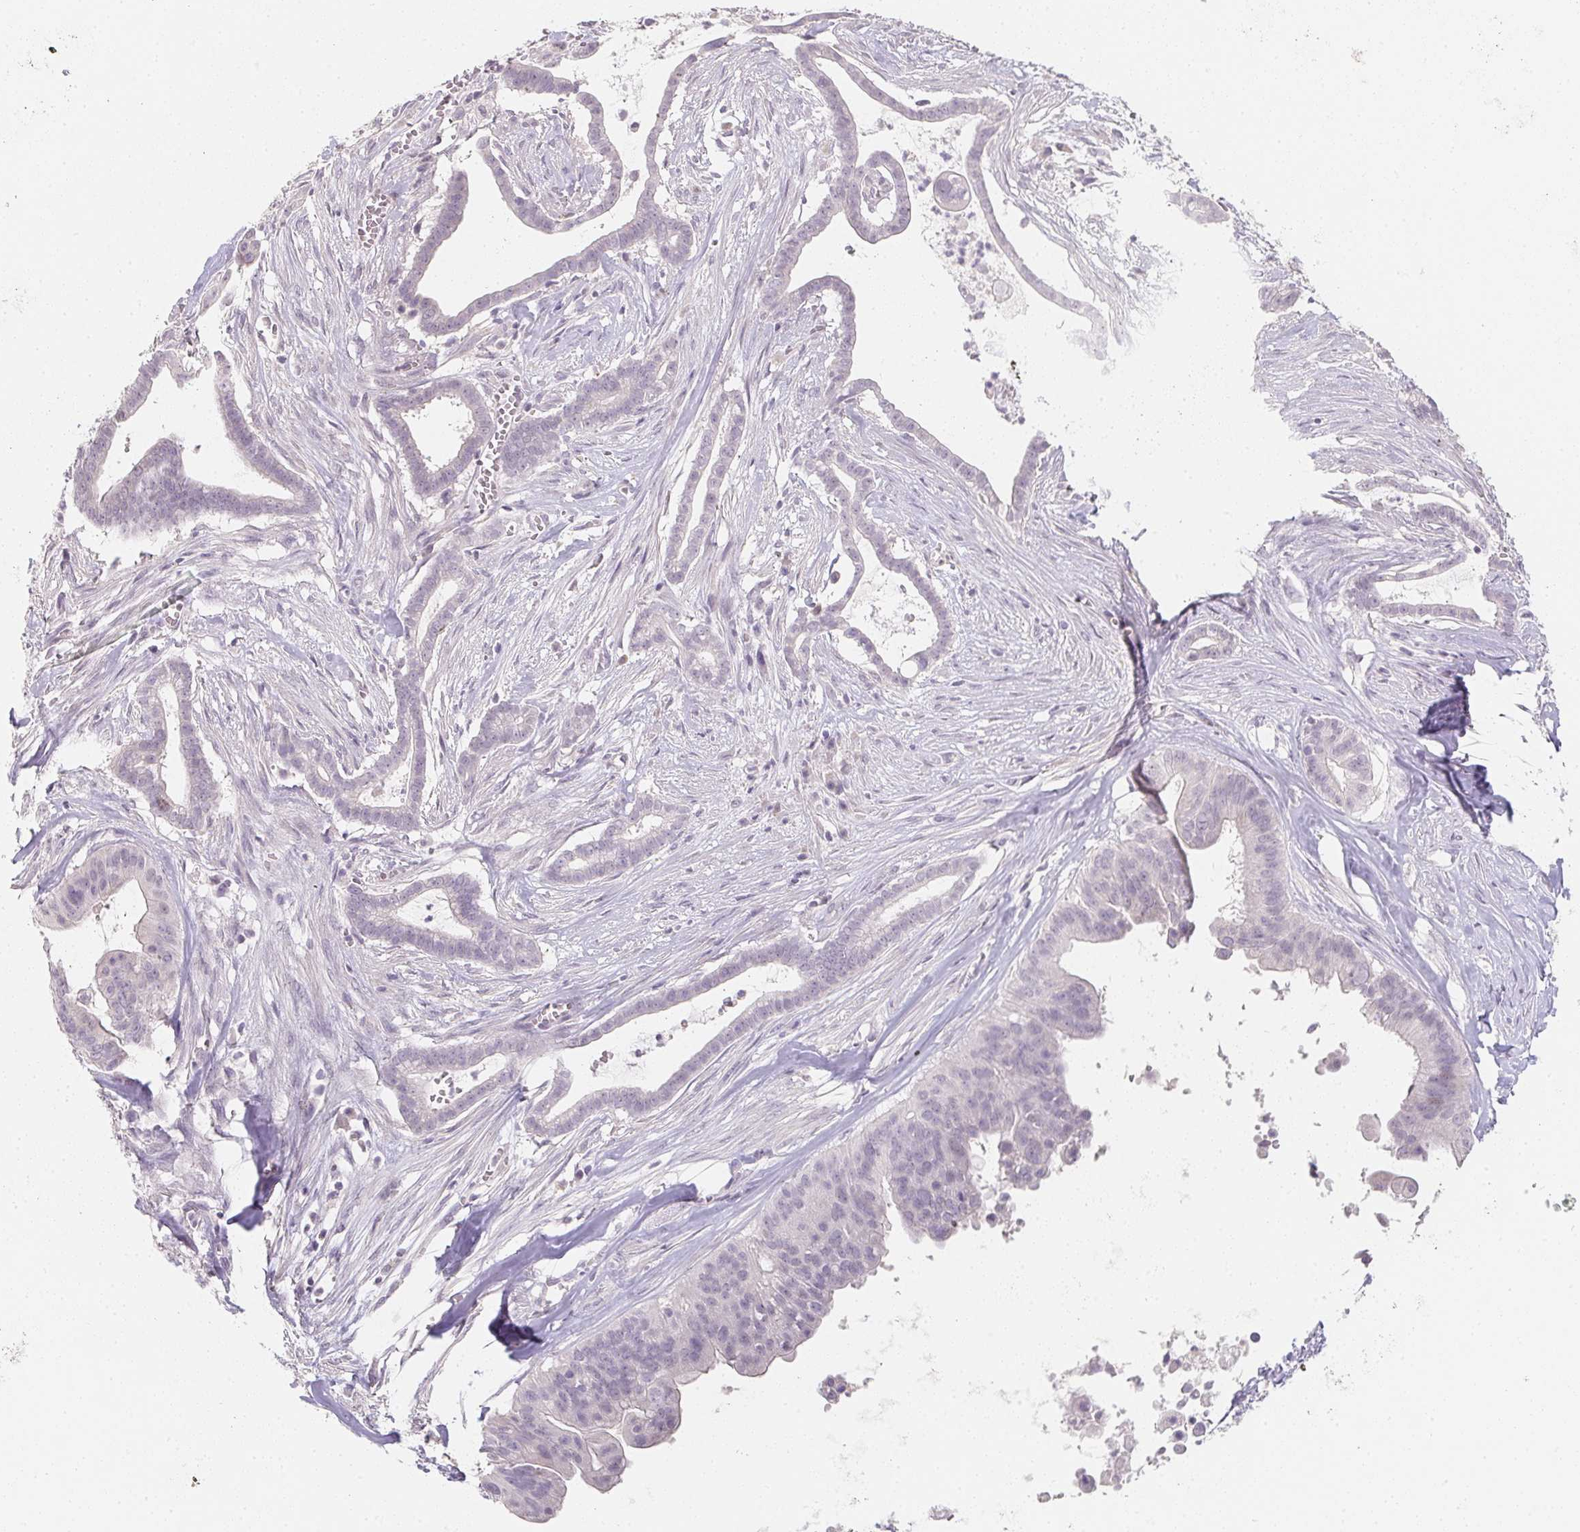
{"staining": {"intensity": "negative", "quantity": "none", "location": "none"}, "tissue": "pancreatic cancer", "cell_type": "Tumor cells", "image_type": "cancer", "snomed": [{"axis": "morphology", "description": "Adenocarcinoma, NOS"}, {"axis": "topography", "description": "Pancreas"}], "caption": "Immunohistochemical staining of adenocarcinoma (pancreatic) exhibits no significant expression in tumor cells. (Stains: DAB immunohistochemistry with hematoxylin counter stain, Microscopy: brightfield microscopy at high magnification).", "gene": "ZBBX", "patient": {"sex": "male", "age": 61}}